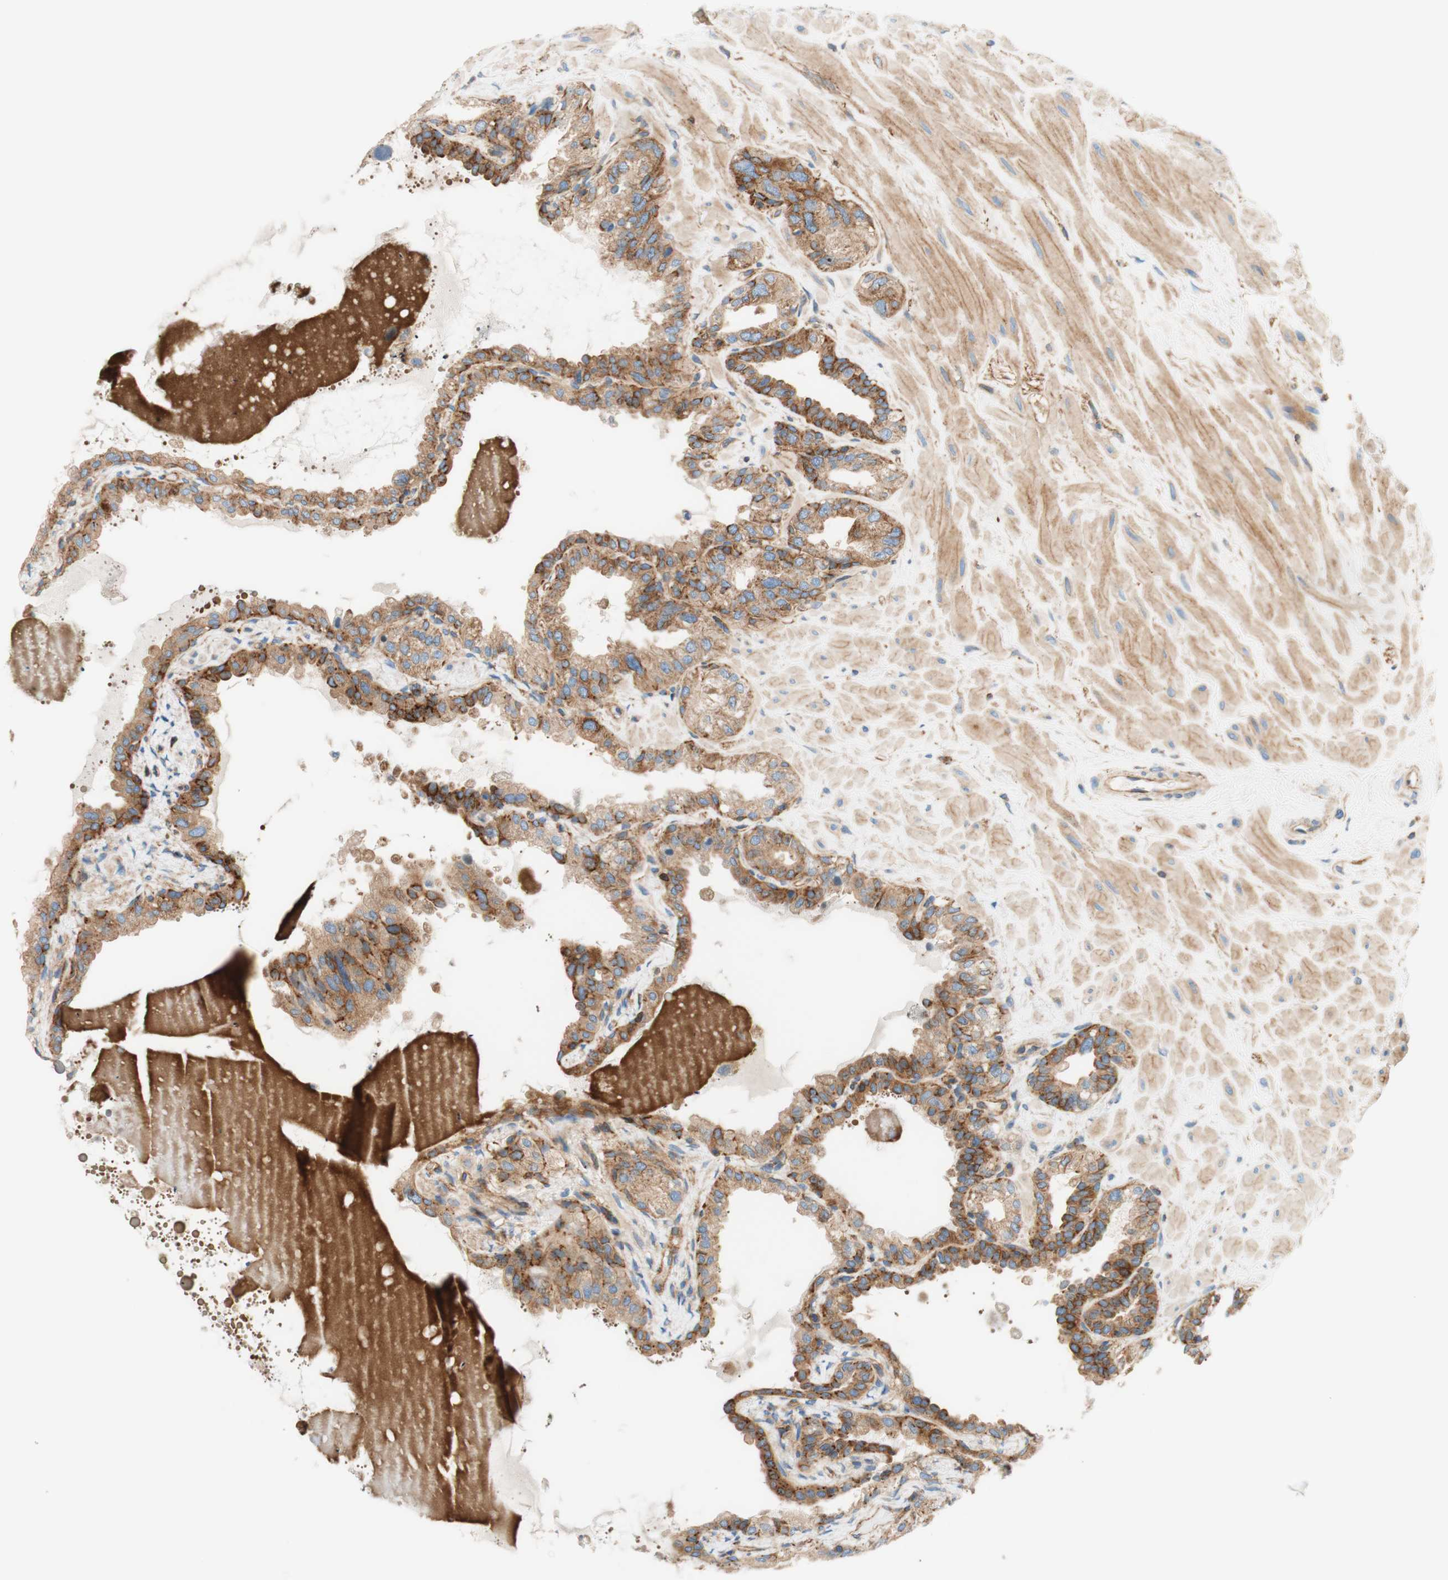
{"staining": {"intensity": "moderate", "quantity": ">75%", "location": "cytoplasmic/membranous"}, "tissue": "seminal vesicle", "cell_type": "Glandular cells", "image_type": "normal", "snomed": [{"axis": "morphology", "description": "Normal tissue, NOS"}, {"axis": "topography", "description": "Seminal veicle"}], "caption": "An IHC micrograph of benign tissue is shown. Protein staining in brown highlights moderate cytoplasmic/membranous positivity in seminal vesicle within glandular cells.", "gene": "VPS26A", "patient": {"sex": "male", "age": 68}}